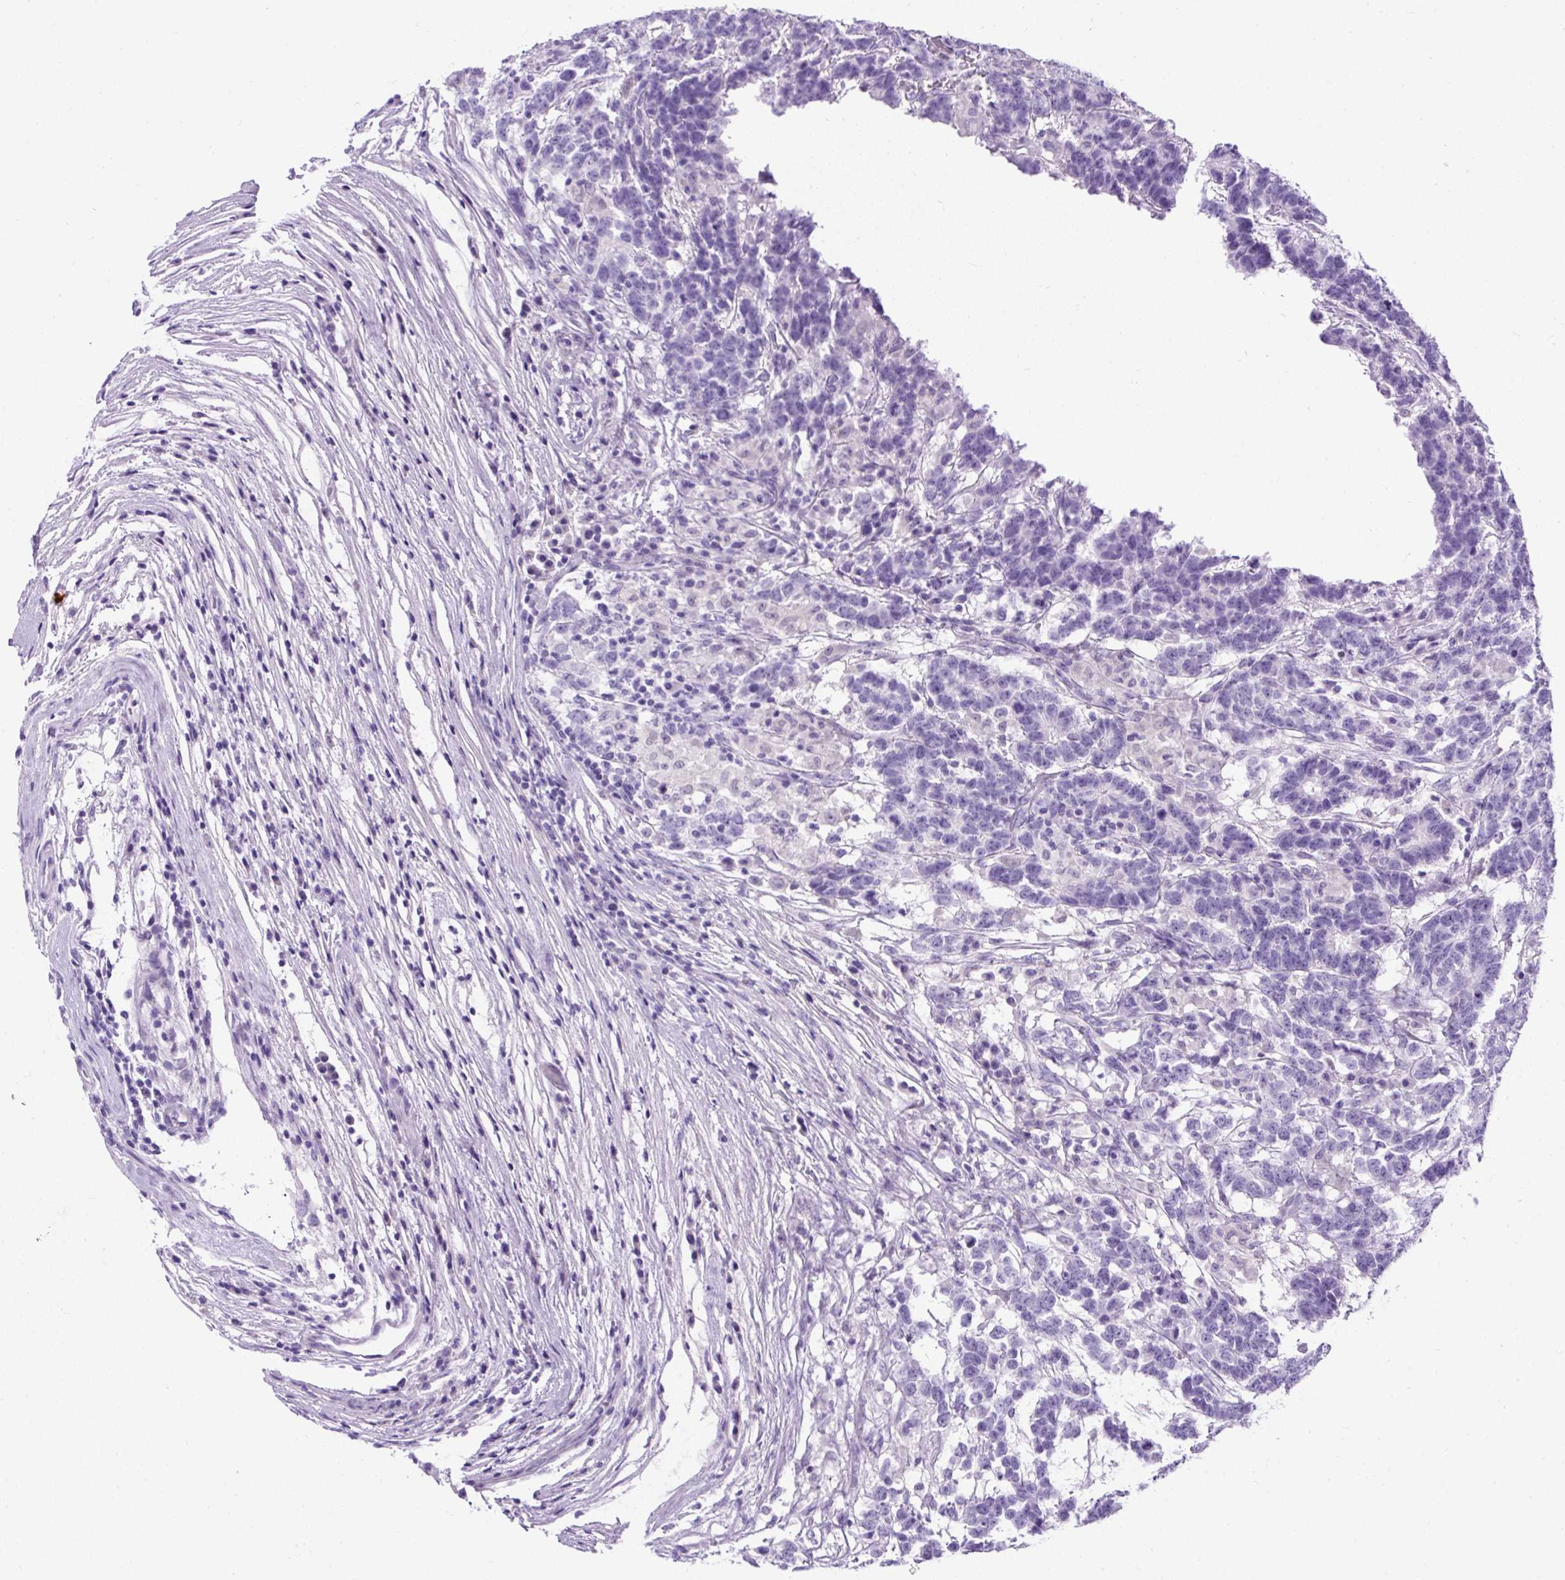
{"staining": {"intensity": "negative", "quantity": "none", "location": "none"}, "tissue": "testis cancer", "cell_type": "Tumor cells", "image_type": "cancer", "snomed": [{"axis": "morphology", "description": "Carcinoma, Embryonal, NOS"}, {"axis": "topography", "description": "Testis"}], "caption": "Immunohistochemical staining of human testis cancer exhibits no significant positivity in tumor cells.", "gene": "UPP1", "patient": {"sex": "male", "age": 26}}